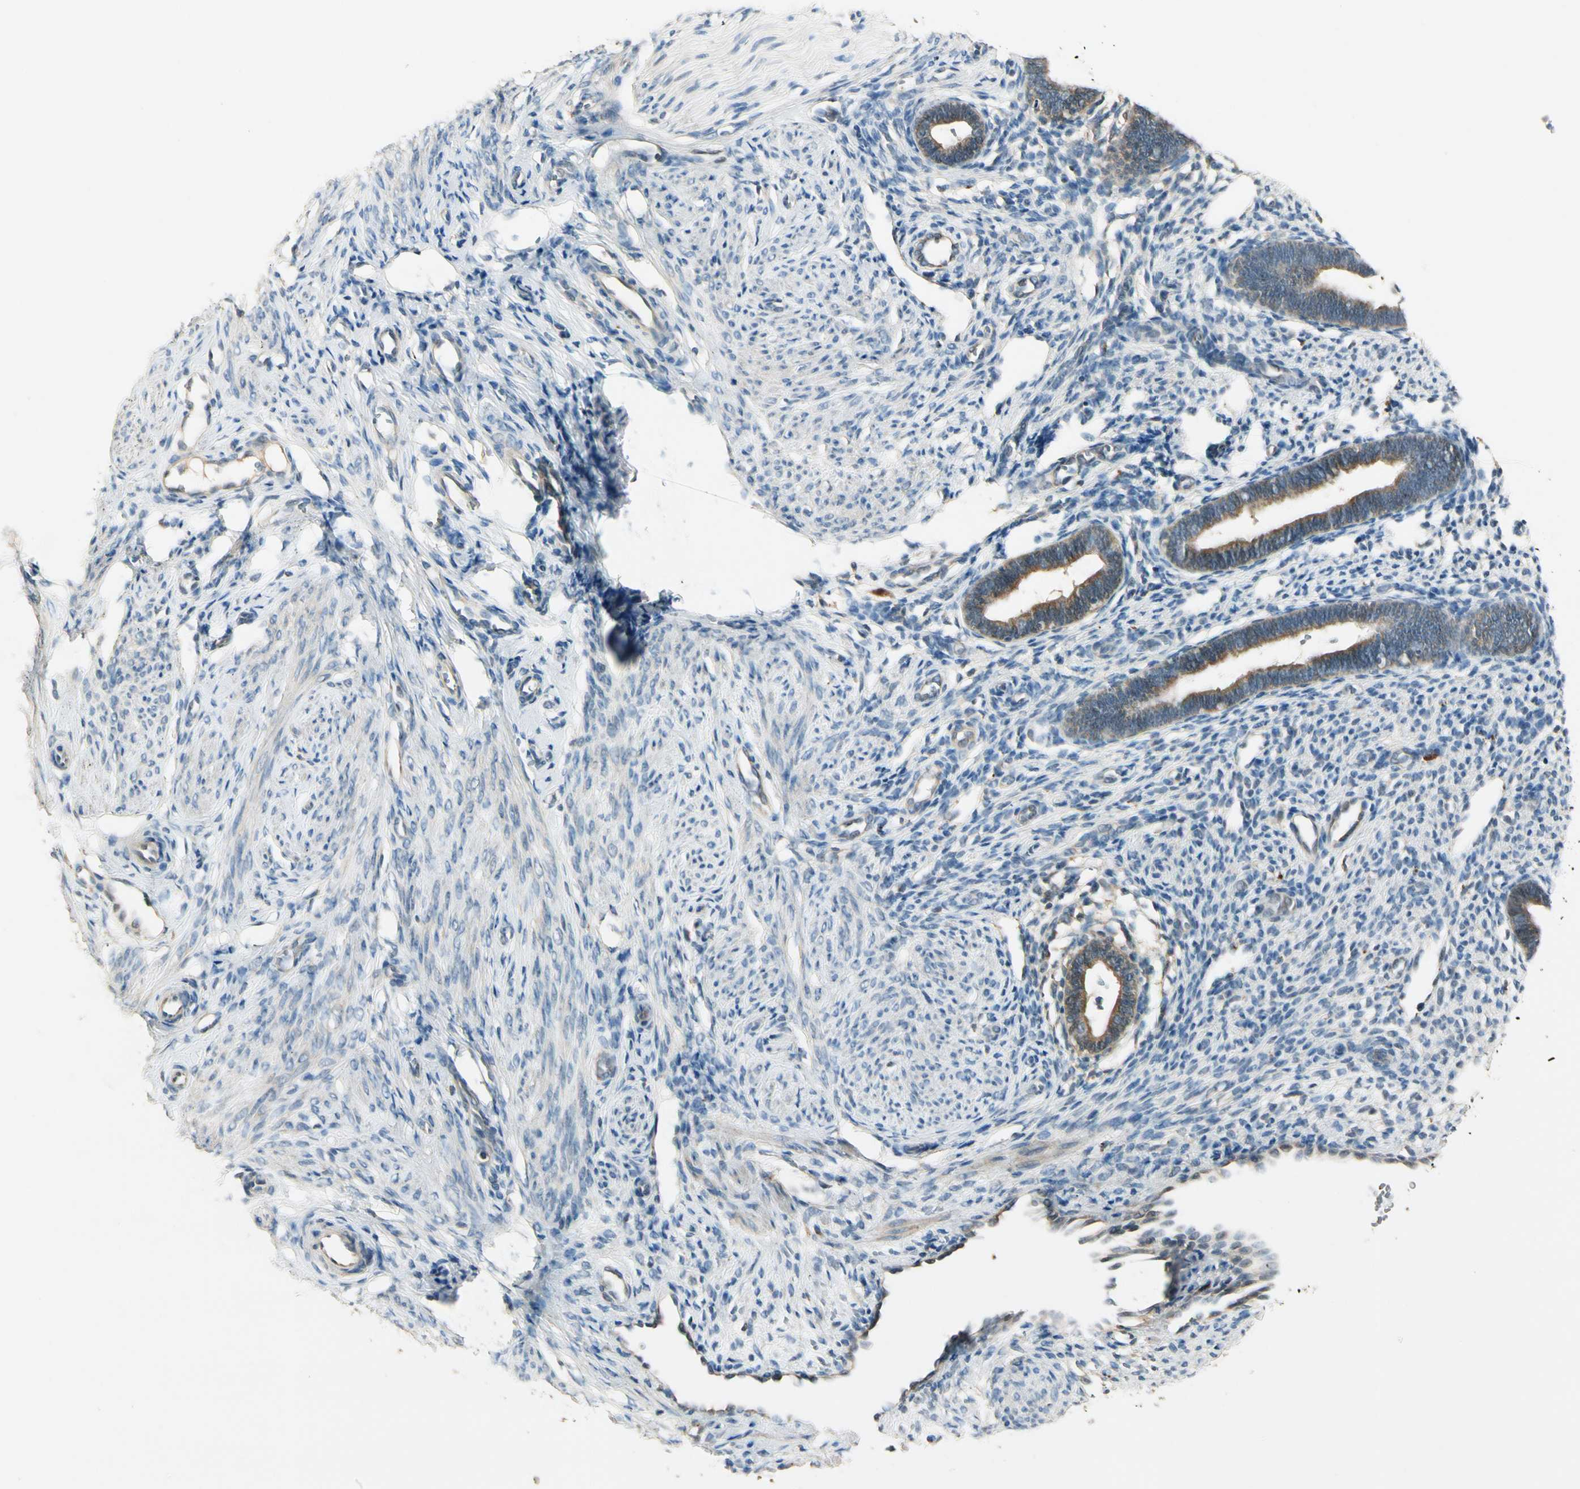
{"staining": {"intensity": "weak", "quantity": "<25%", "location": "cytoplasmic/membranous"}, "tissue": "endometrium", "cell_type": "Cells in endometrial stroma", "image_type": "normal", "snomed": [{"axis": "morphology", "description": "Normal tissue, NOS"}, {"axis": "topography", "description": "Endometrium"}], "caption": "The histopathology image reveals no significant positivity in cells in endometrial stroma of endometrium. (Immunohistochemistry (ihc), brightfield microscopy, high magnification).", "gene": "PLXNA1", "patient": {"sex": "female", "age": 27}}